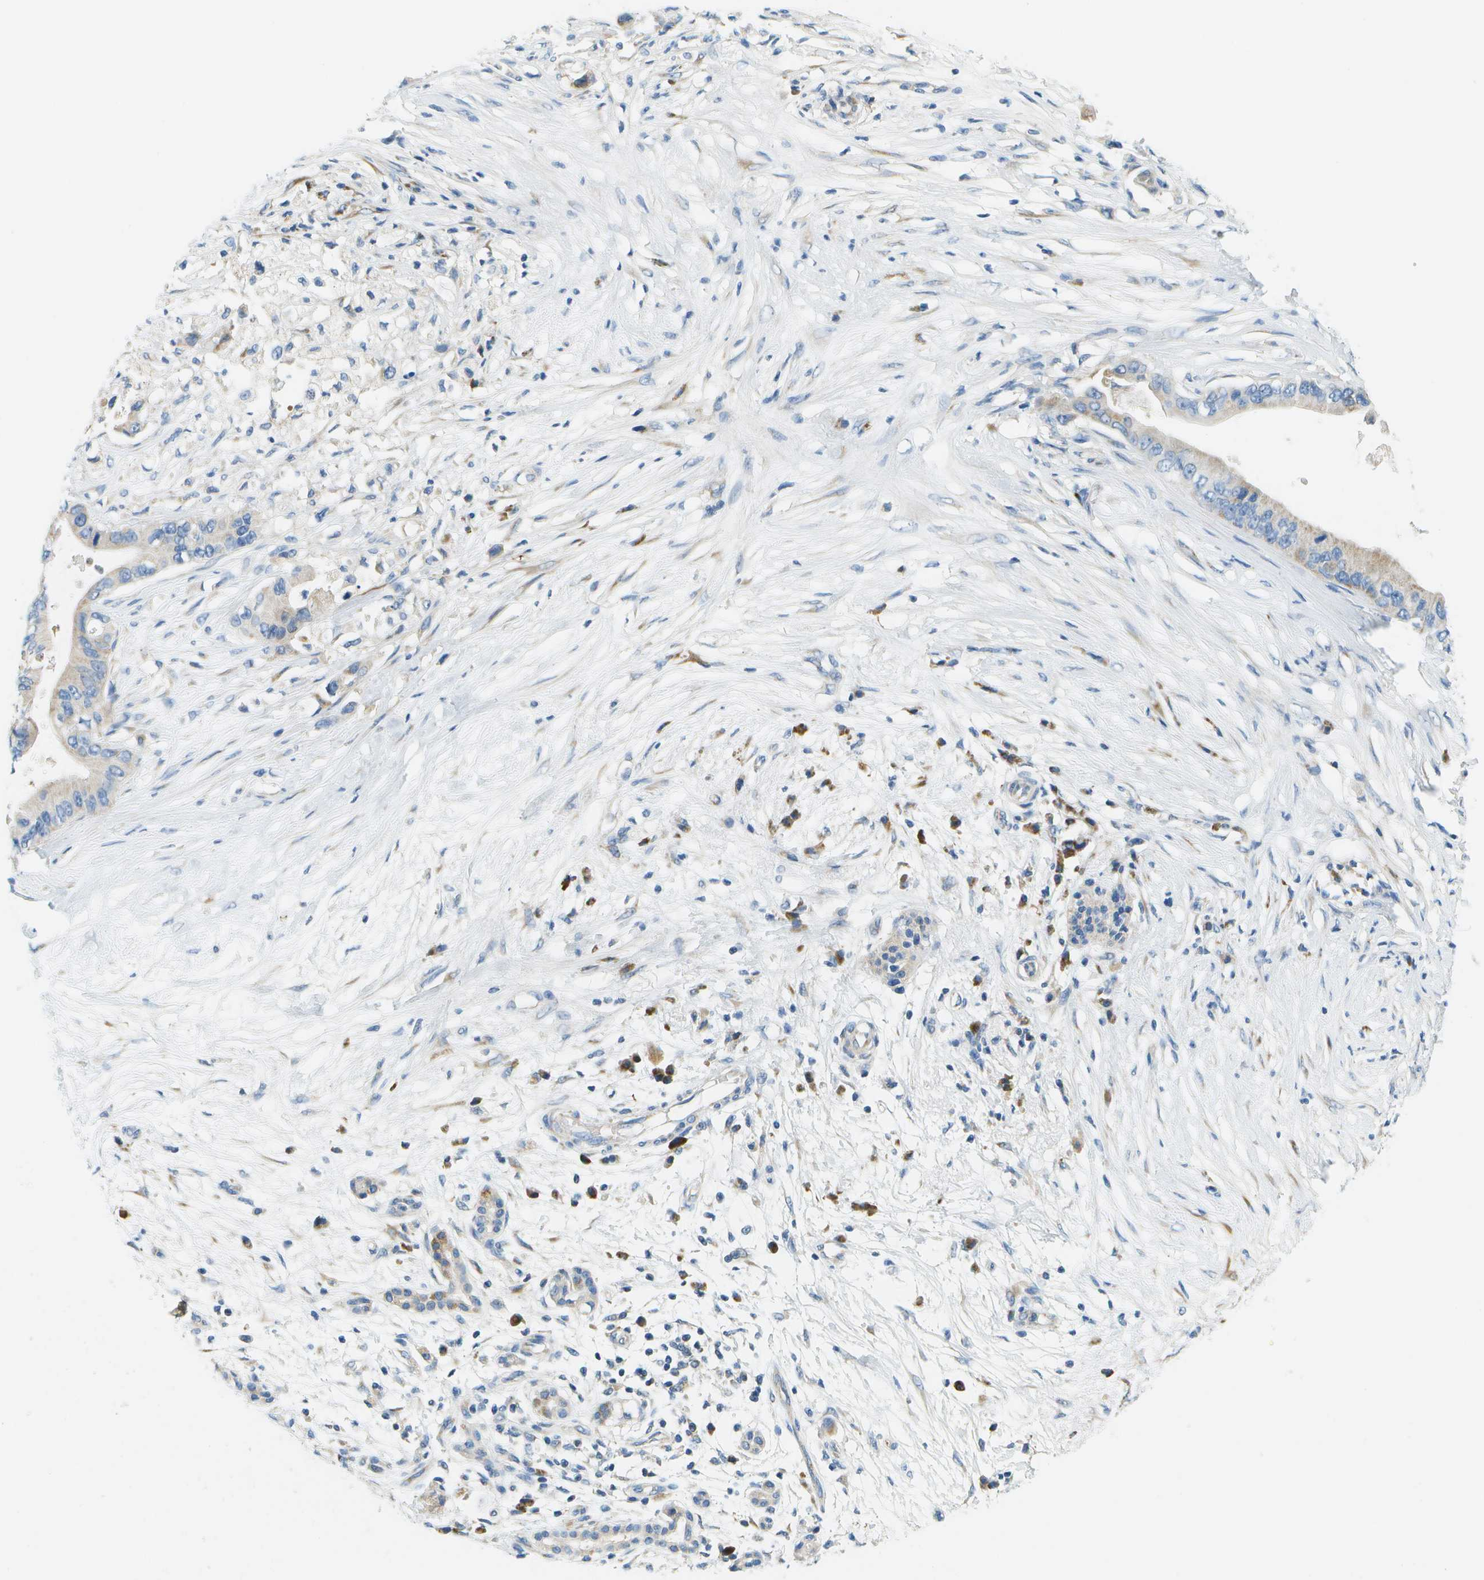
{"staining": {"intensity": "weak", "quantity": "<25%", "location": "cytoplasmic/membranous"}, "tissue": "pancreatic cancer", "cell_type": "Tumor cells", "image_type": "cancer", "snomed": [{"axis": "morphology", "description": "Adenocarcinoma, NOS"}, {"axis": "topography", "description": "Pancreas"}], "caption": "Micrograph shows no significant protein staining in tumor cells of pancreatic cancer.", "gene": "PTGIS", "patient": {"sex": "male", "age": 77}}